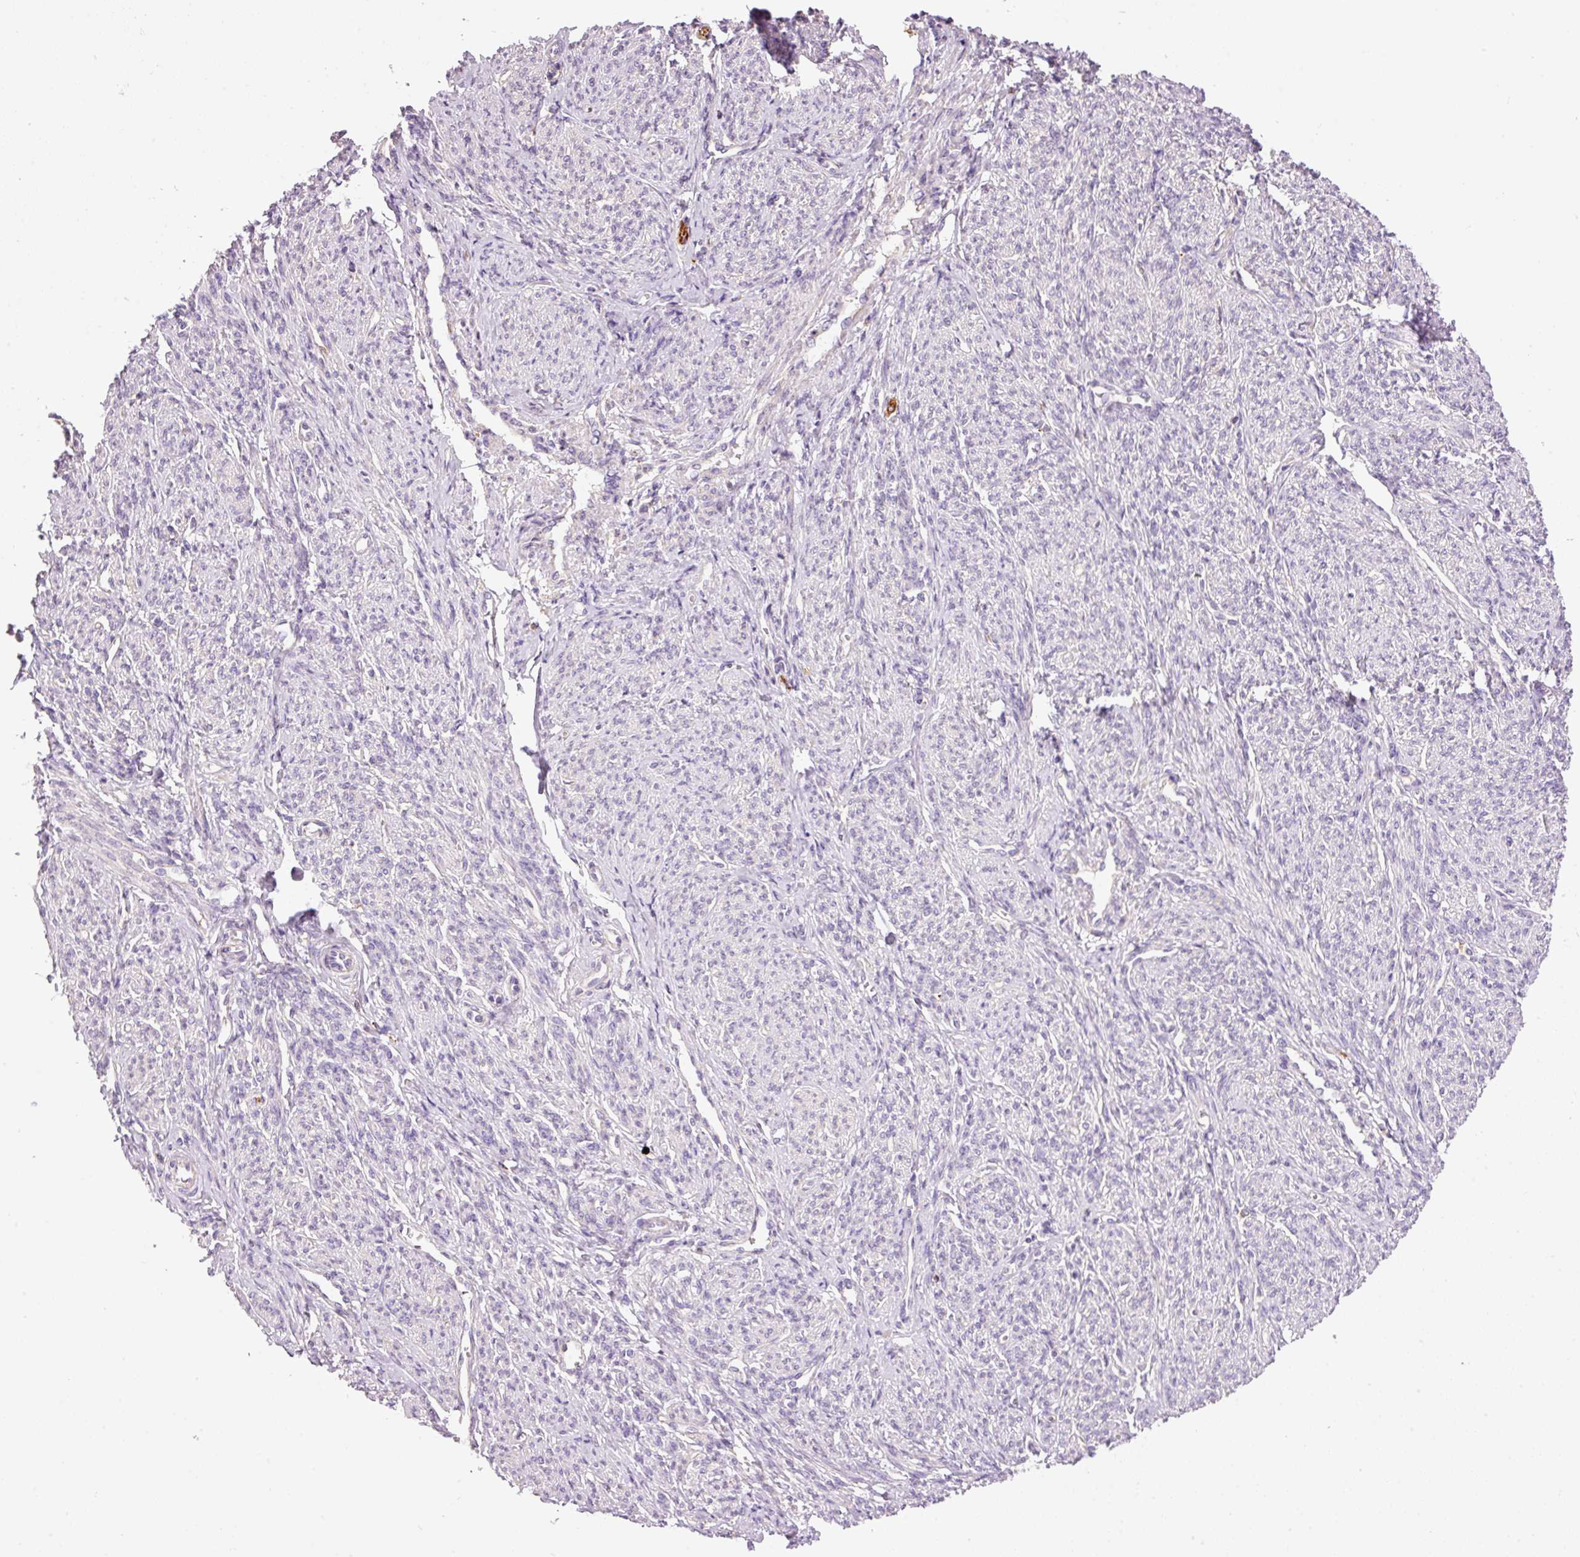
{"staining": {"intensity": "negative", "quantity": "none", "location": "none"}, "tissue": "smooth muscle", "cell_type": "Smooth muscle cells", "image_type": "normal", "snomed": [{"axis": "morphology", "description": "Normal tissue, NOS"}, {"axis": "topography", "description": "Smooth muscle"}], "caption": "The image exhibits no significant expression in smooth muscle cells of smooth muscle. (Stains: DAB immunohistochemistry (IHC) with hematoxylin counter stain, Microscopy: brightfield microscopy at high magnification).", "gene": "DOK6", "patient": {"sex": "female", "age": 65}}